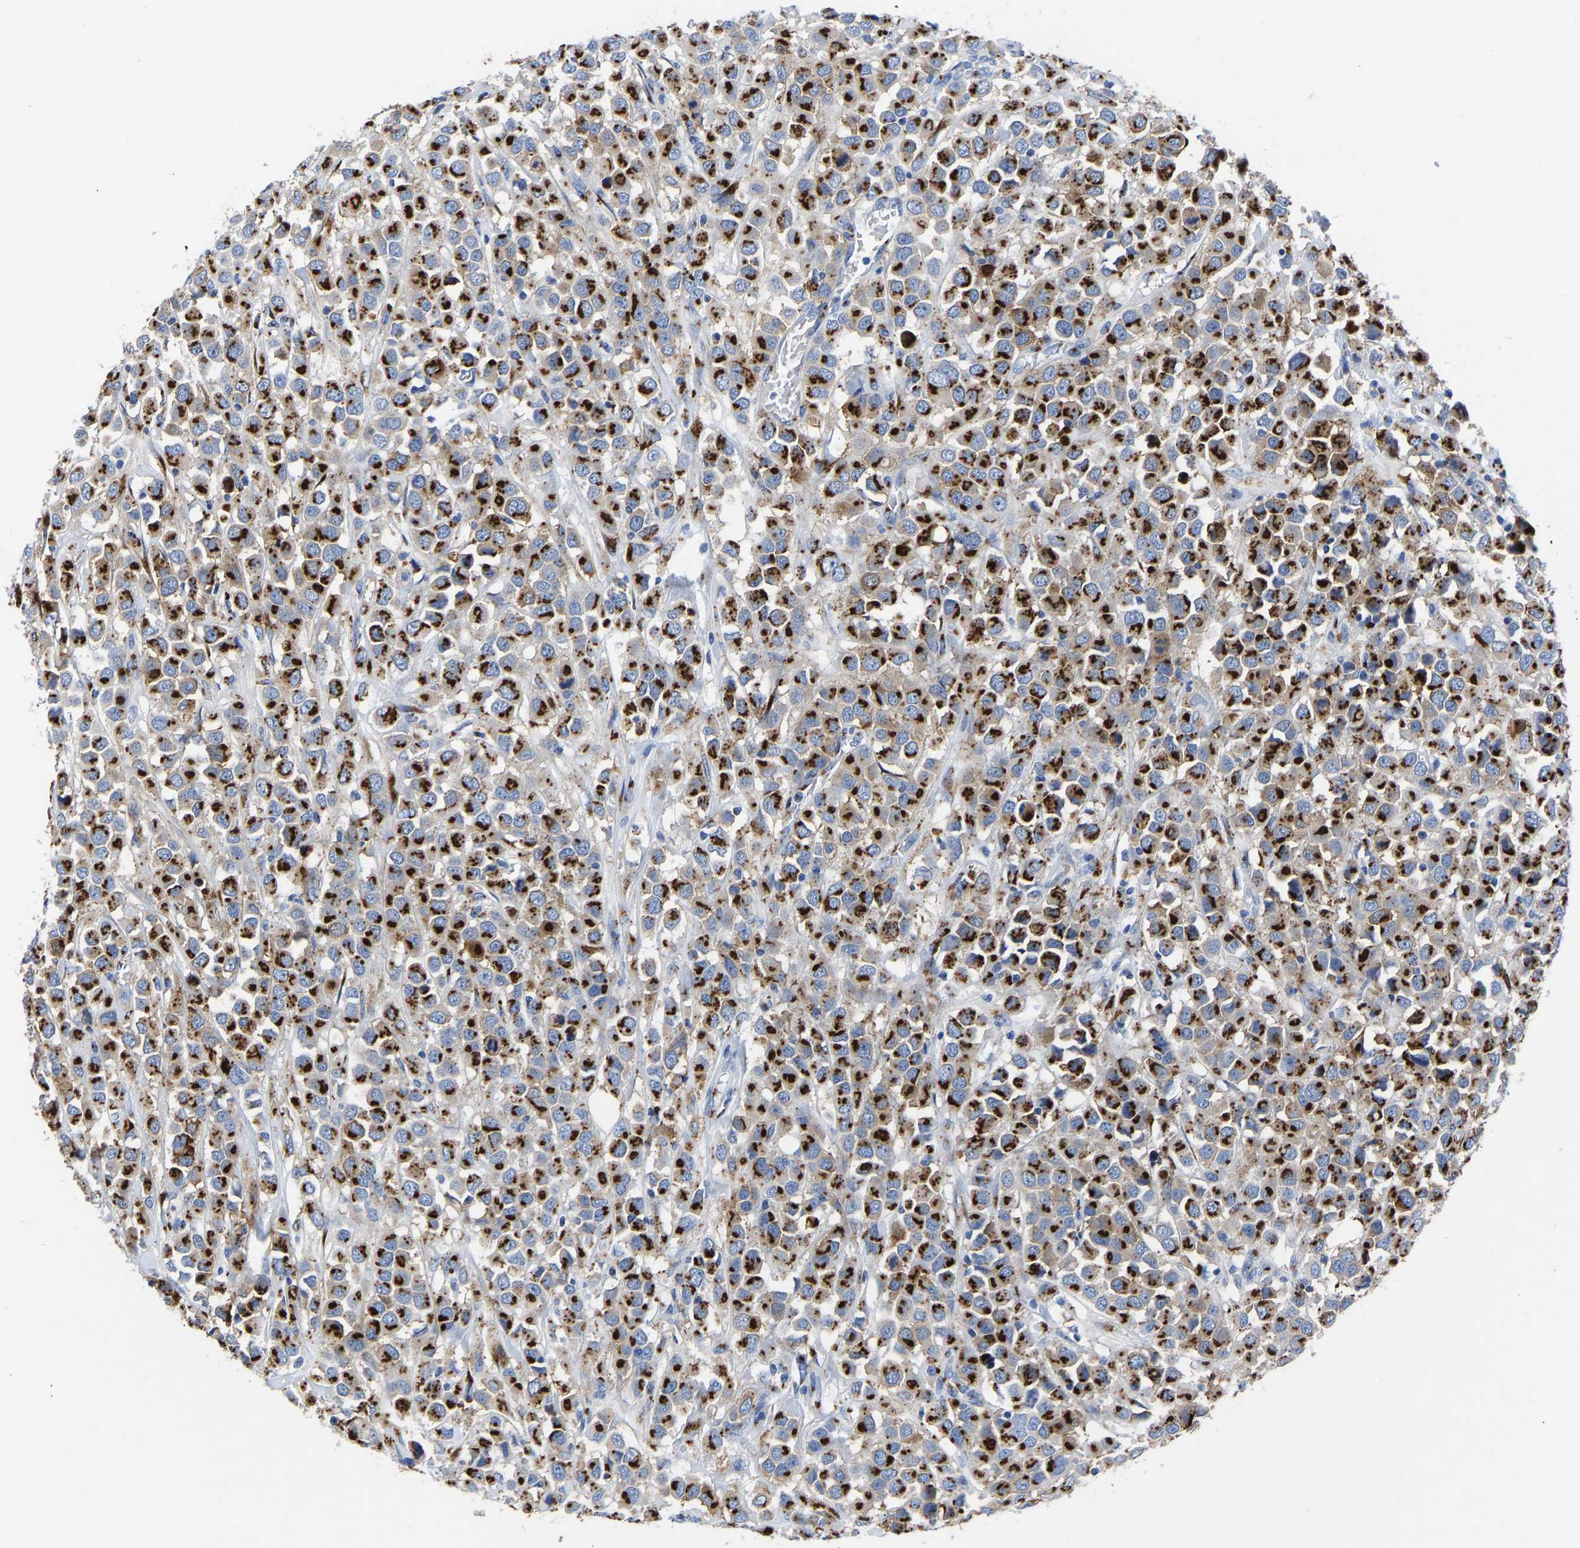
{"staining": {"intensity": "strong", "quantity": ">75%", "location": "cytoplasmic/membranous"}, "tissue": "breast cancer", "cell_type": "Tumor cells", "image_type": "cancer", "snomed": [{"axis": "morphology", "description": "Duct carcinoma"}, {"axis": "topography", "description": "Breast"}], "caption": "High-magnification brightfield microscopy of breast infiltrating ductal carcinoma stained with DAB (brown) and counterstained with hematoxylin (blue). tumor cells exhibit strong cytoplasmic/membranous staining is identified in approximately>75% of cells.", "gene": "TMEM87A", "patient": {"sex": "female", "age": 61}}